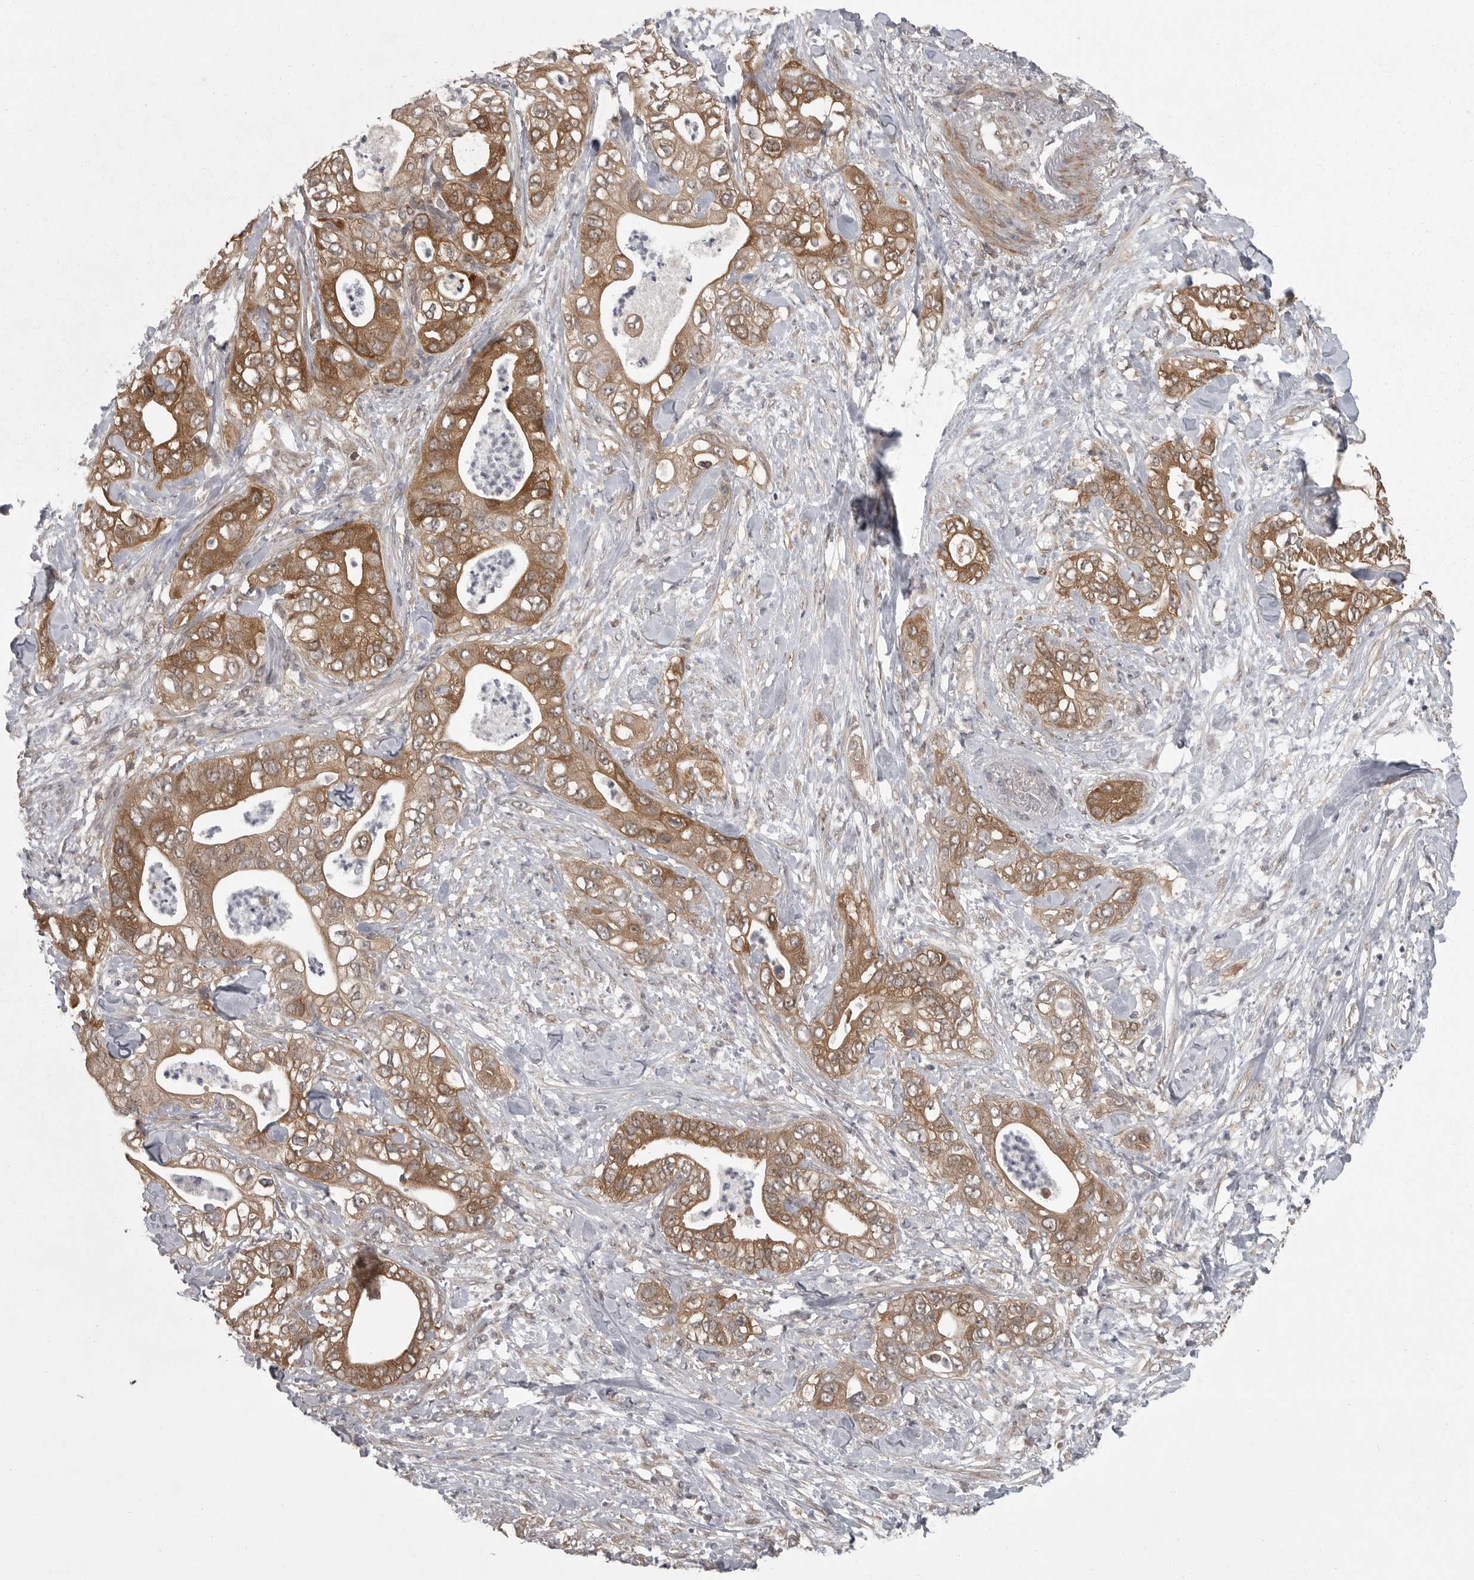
{"staining": {"intensity": "moderate", "quantity": ">75%", "location": "cytoplasmic/membranous"}, "tissue": "pancreatic cancer", "cell_type": "Tumor cells", "image_type": "cancer", "snomed": [{"axis": "morphology", "description": "Adenocarcinoma, NOS"}, {"axis": "topography", "description": "Pancreas"}], "caption": "Pancreatic cancer (adenocarcinoma) tissue displays moderate cytoplasmic/membranous expression in about >75% of tumor cells, visualized by immunohistochemistry. The protein is shown in brown color, while the nuclei are stained blue.", "gene": "PPP1R9A", "patient": {"sex": "female", "age": 78}}